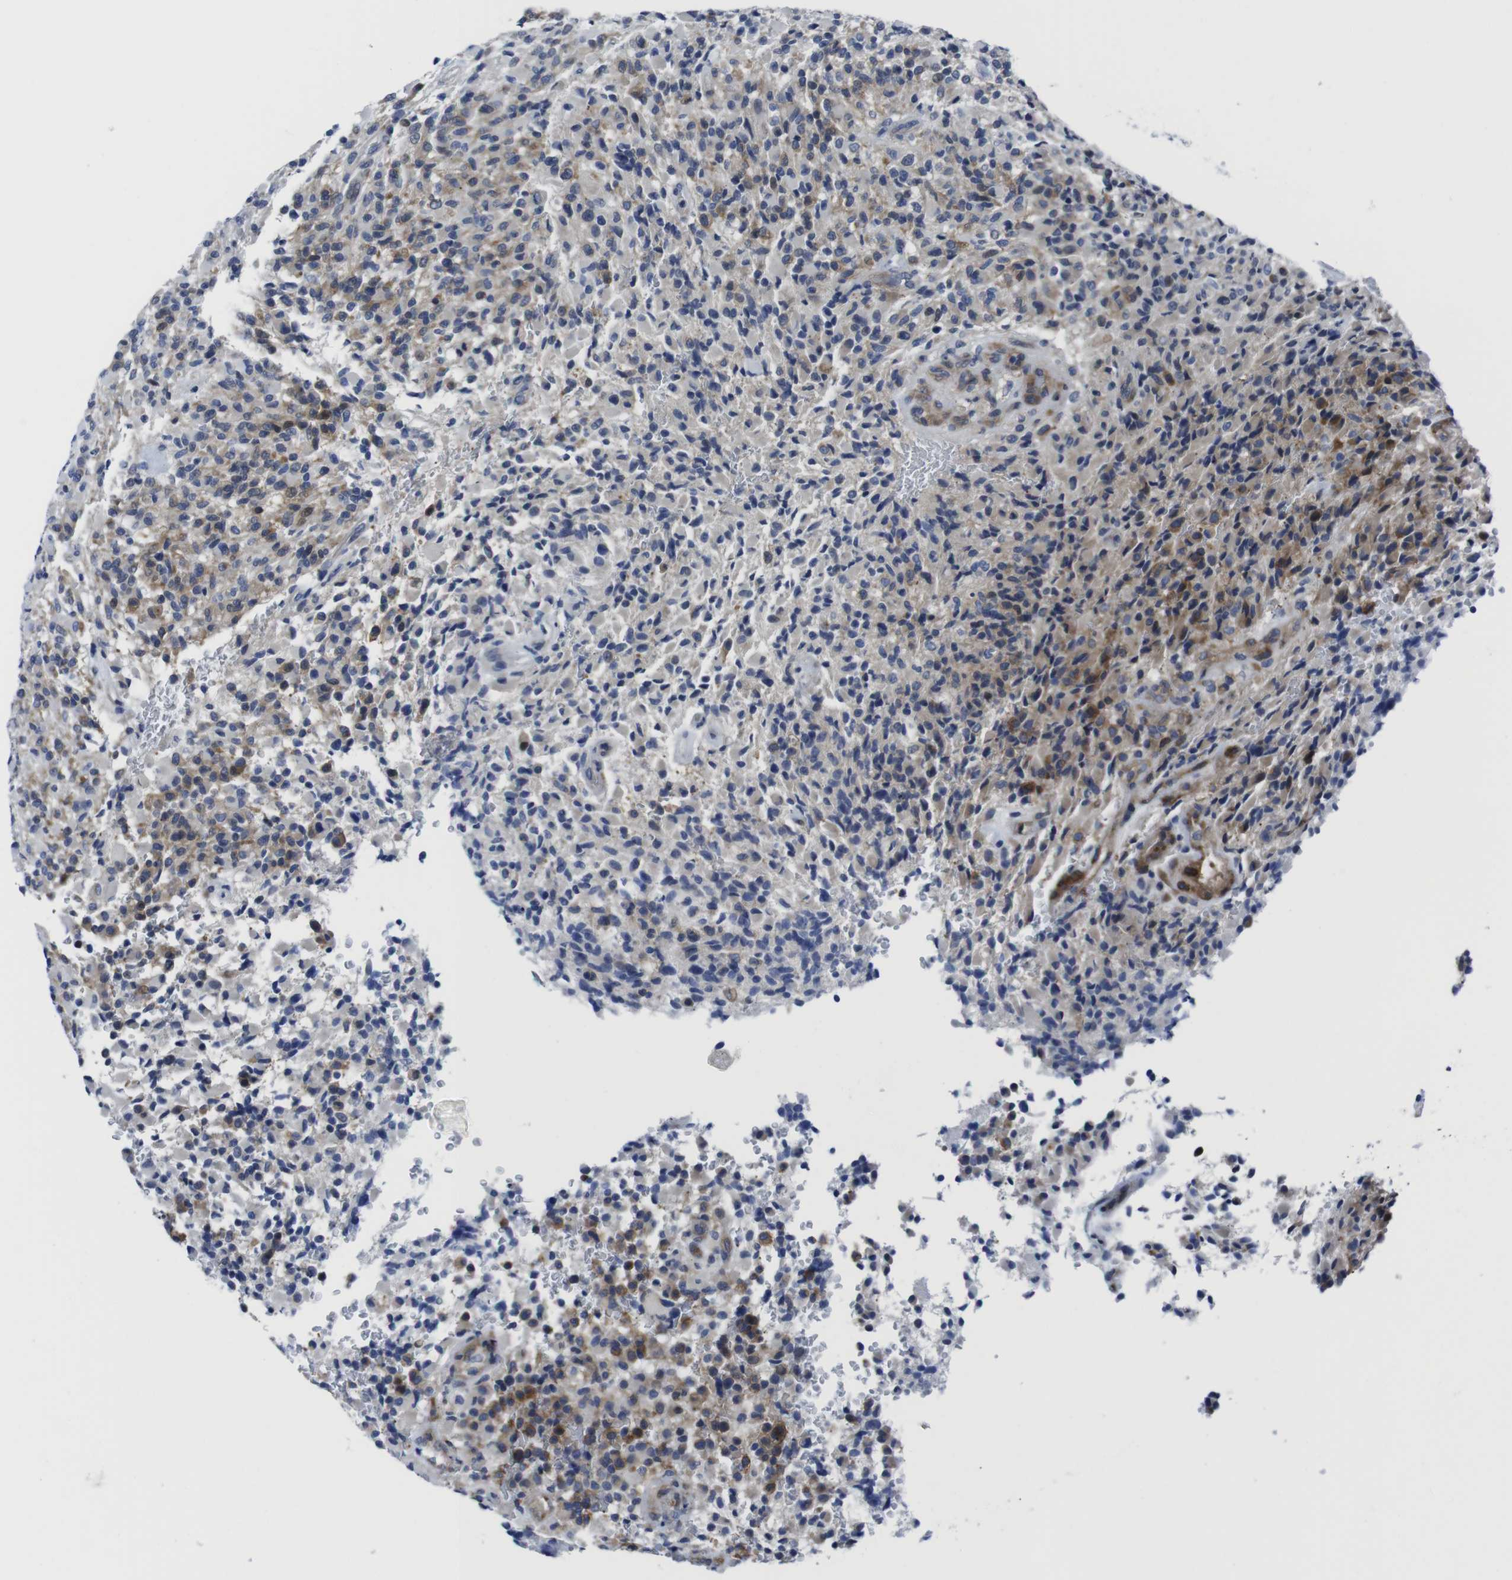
{"staining": {"intensity": "moderate", "quantity": ">75%", "location": "cytoplasmic/membranous"}, "tissue": "glioma", "cell_type": "Tumor cells", "image_type": "cancer", "snomed": [{"axis": "morphology", "description": "Glioma, malignant, High grade"}, {"axis": "topography", "description": "Brain"}], "caption": "Immunohistochemical staining of human high-grade glioma (malignant) shows medium levels of moderate cytoplasmic/membranous expression in about >75% of tumor cells. (DAB = brown stain, brightfield microscopy at high magnification).", "gene": "EIF4A1", "patient": {"sex": "male", "age": 71}}